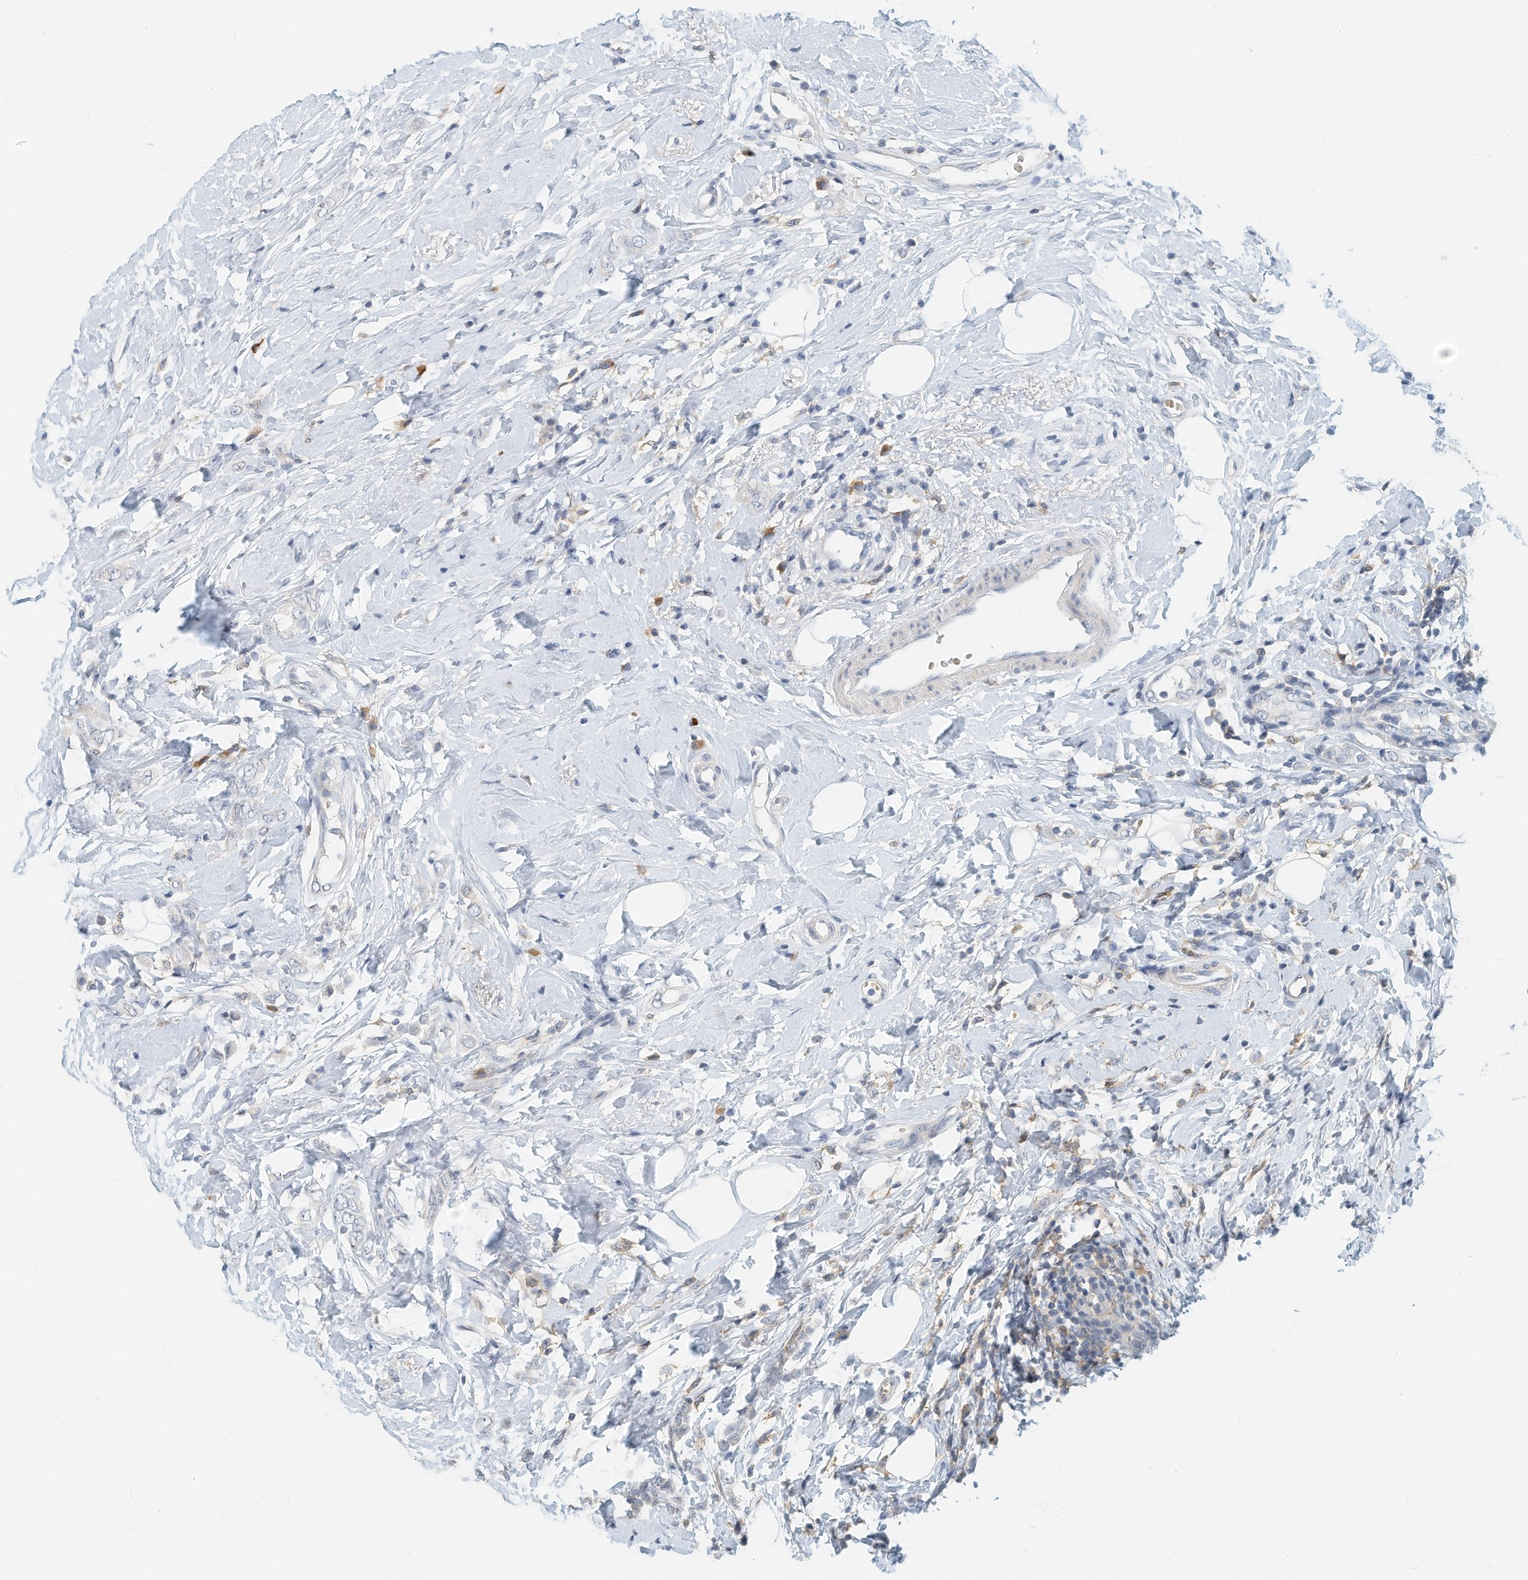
{"staining": {"intensity": "negative", "quantity": "none", "location": "none"}, "tissue": "breast cancer", "cell_type": "Tumor cells", "image_type": "cancer", "snomed": [{"axis": "morphology", "description": "Lobular carcinoma"}, {"axis": "topography", "description": "Breast"}], "caption": "Breast cancer stained for a protein using immunohistochemistry (IHC) reveals no expression tumor cells.", "gene": "MICAL1", "patient": {"sex": "female", "age": 47}}